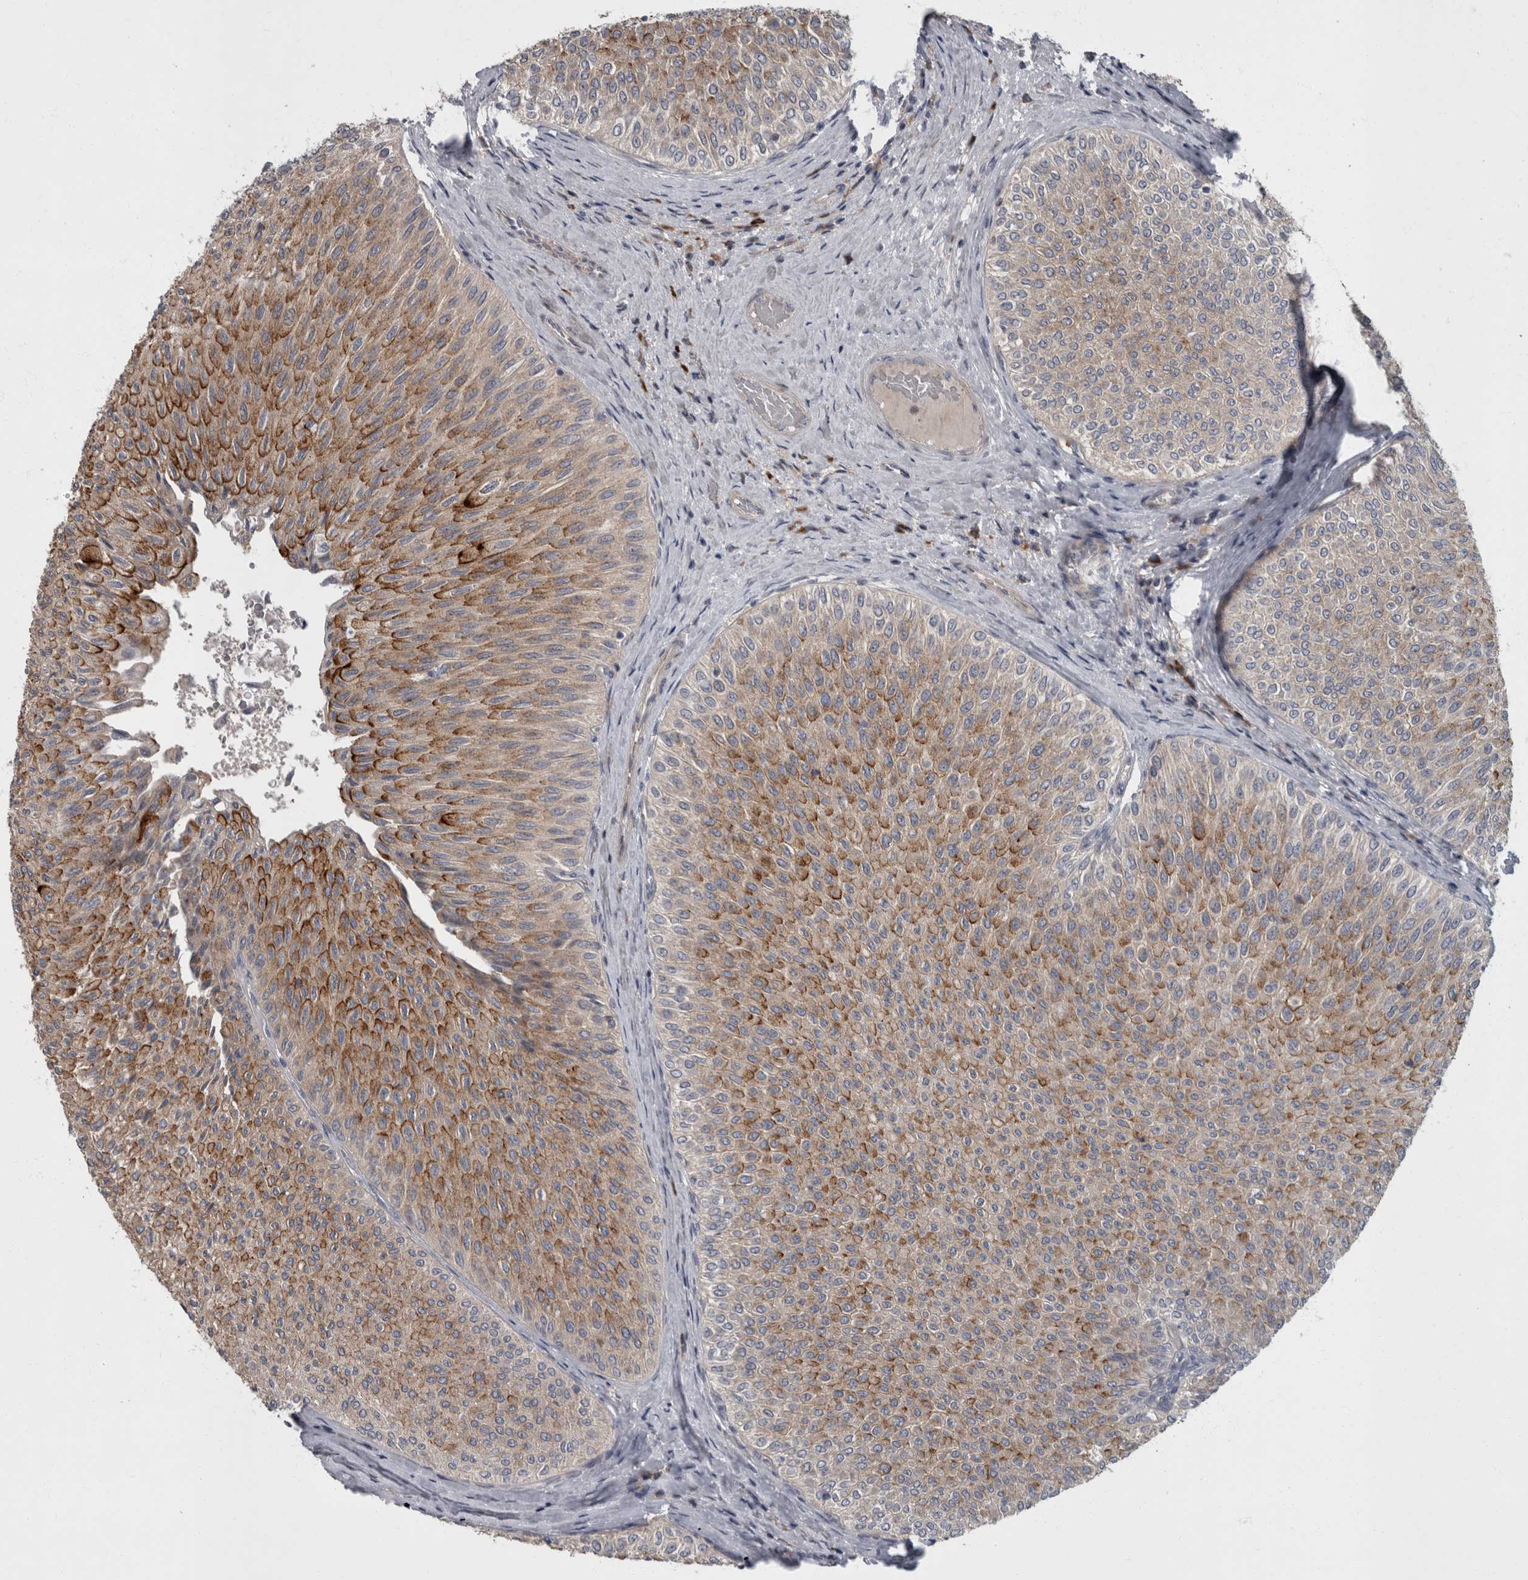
{"staining": {"intensity": "strong", "quantity": "25%-75%", "location": "cytoplasmic/membranous"}, "tissue": "urothelial cancer", "cell_type": "Tumor cells", "image_type": "cancer", "snomed": [{"axis": "morphology", "description": "Urothelial carcinoma, Low grade"}, {"axis": "topography", "description": "Urinary bladder"}], "caption": "Protein expression analysis of urothelial cancer displays strong cytoplasmic/membranous expression in about 25%-75% of tumor cells. The staining is performed using DAB brown chromogen to label protein expression. The nuclei are counter-stained blue using hematoxylin.", "gene": "CDC42BPG", "patient": {"sex": "male", "age": 78}}